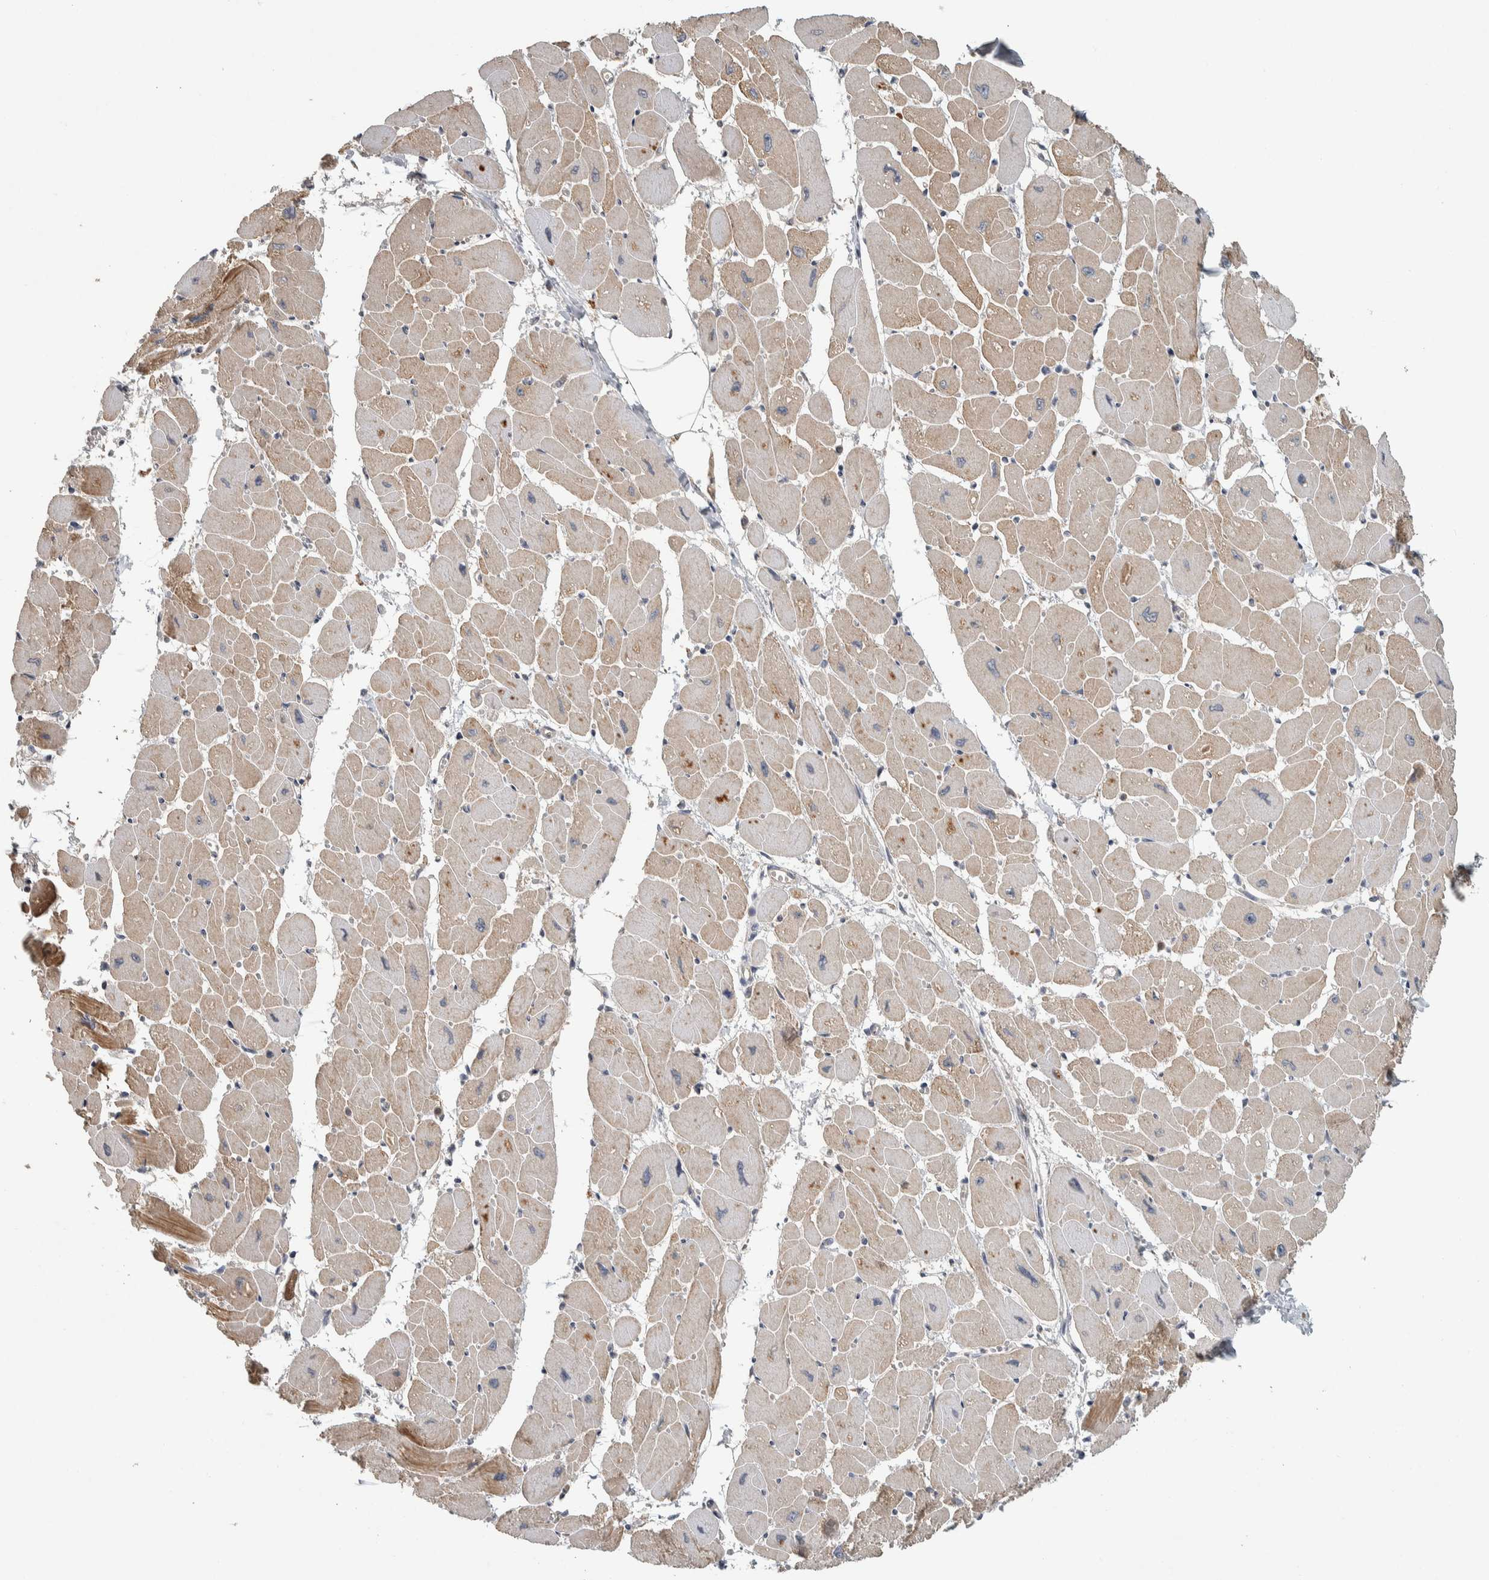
{"staining": {"intensity": "moderate", "quantity": "<25%", "location": "cytoplasmic/membranous"}, "tissue": "heart muscle", "cell_type": "Cardiomyocytes", "image_type": "normal", "snomed": [{"axis": "morphology", "description": "Normal tissue, NOS"}, {"axis": "topography", "description": "Heart"}], "caption": "Immunohistochemical staining of unremarkable human heart muscle shows low levels of moderate cytoplasmic/membranous expression in about <25% of cardiomyocytes.", "gene": "EIF3H", "patient": {"sex": "female", "age": 54}}